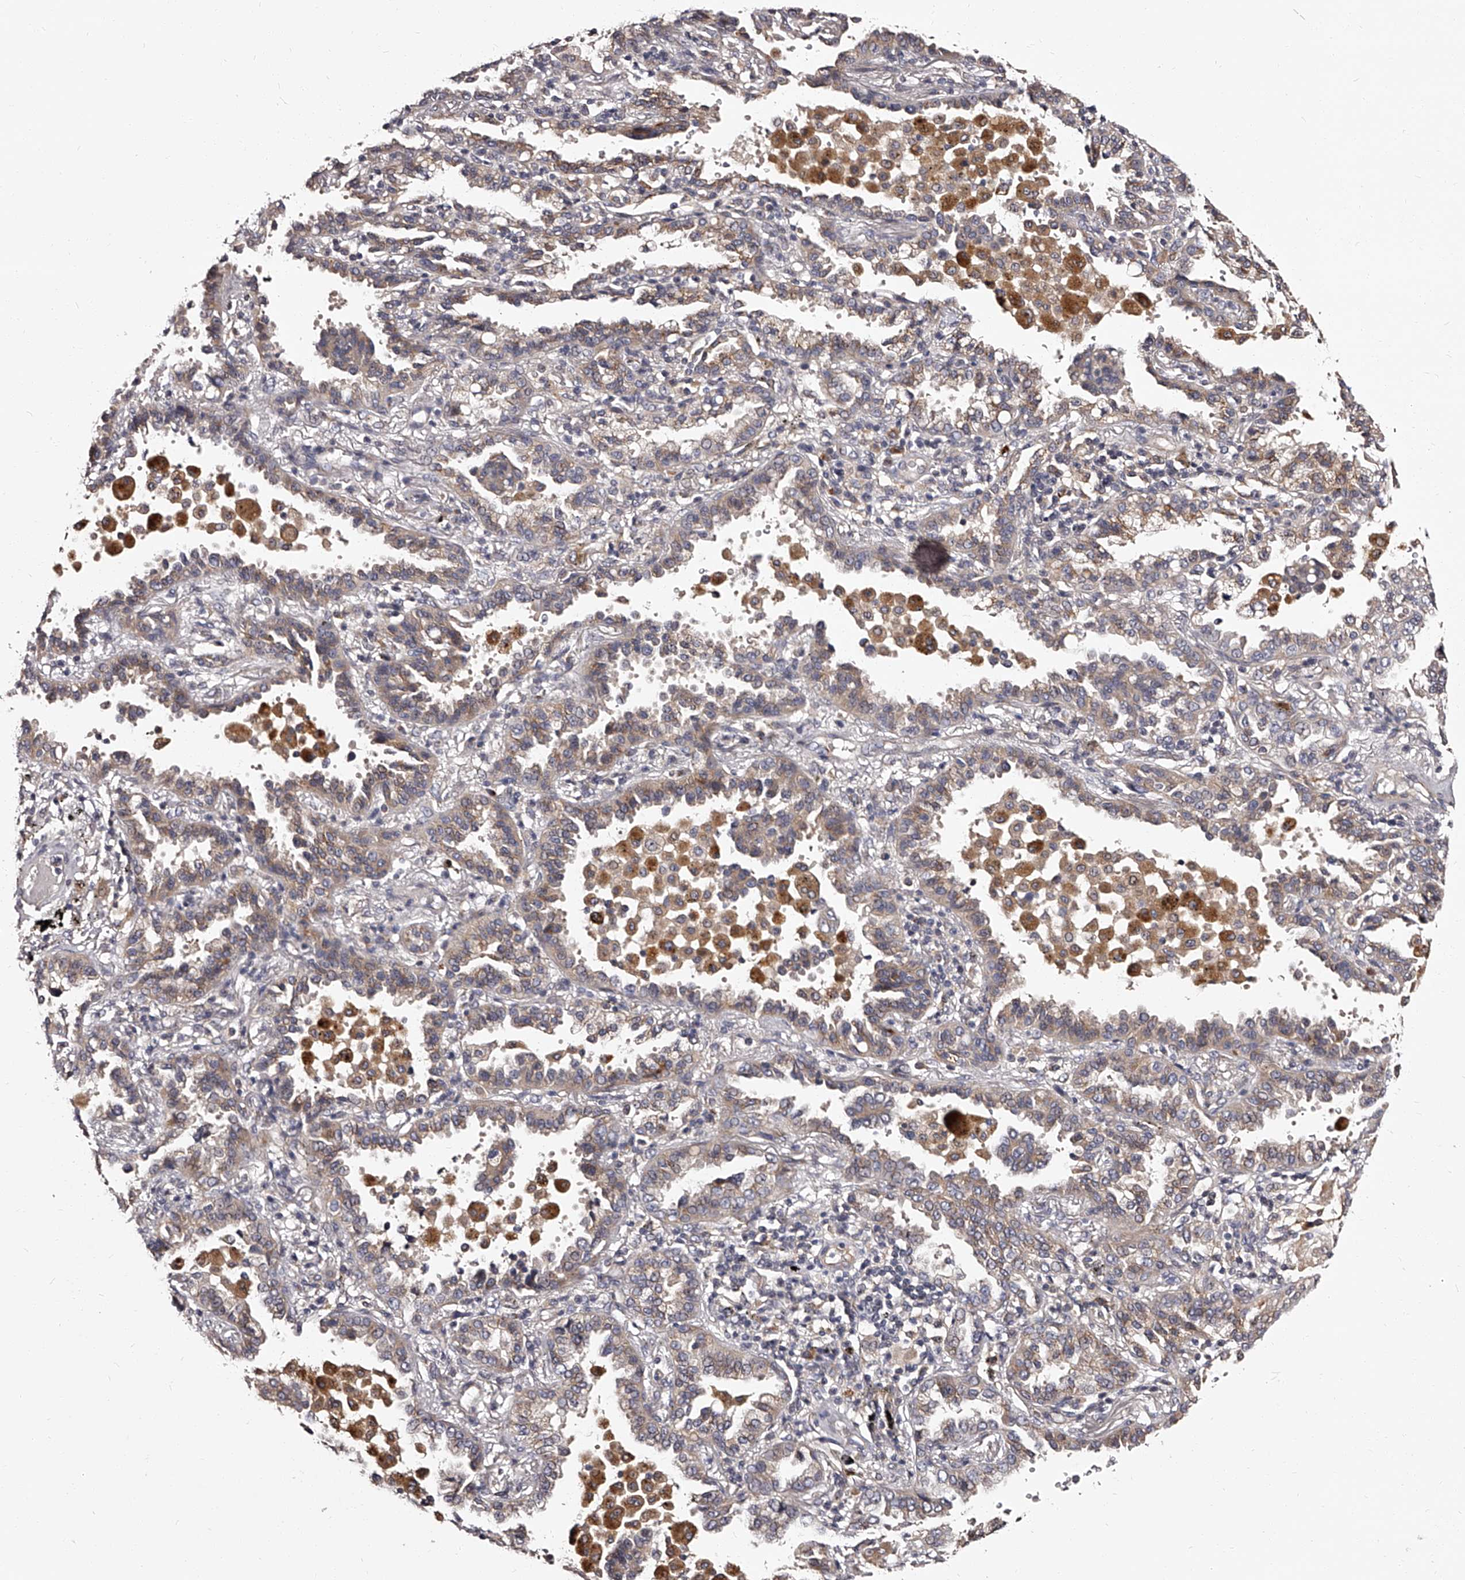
{"staining": {"intensity": "weak", "quantity": "25%-75%", "location": "cytoplasmic/membranous"}, "tissue": "lung cancer", "cell_type": "Tumor cells", "image_type": "cancer", "snomed": [{"axis": "morphology", "description": "Normal tissue, NOS"}, {"axis": "morphology", "description": "Adenocarcinoma, NOS"}, {"axis": "topography", "description": "Lung"}], "caption": "Weak cytoplasmic/membranous staining is present in approximately 25%-75% of tumor cells in lung cancer (adenocarcinoma). (DAB (3,3'-diaminobenzidine) = brown stain, brightfield microscopy at high magnification).", "gene": "RSC1A1", "patient": {"sex": "male", "age": 59}}